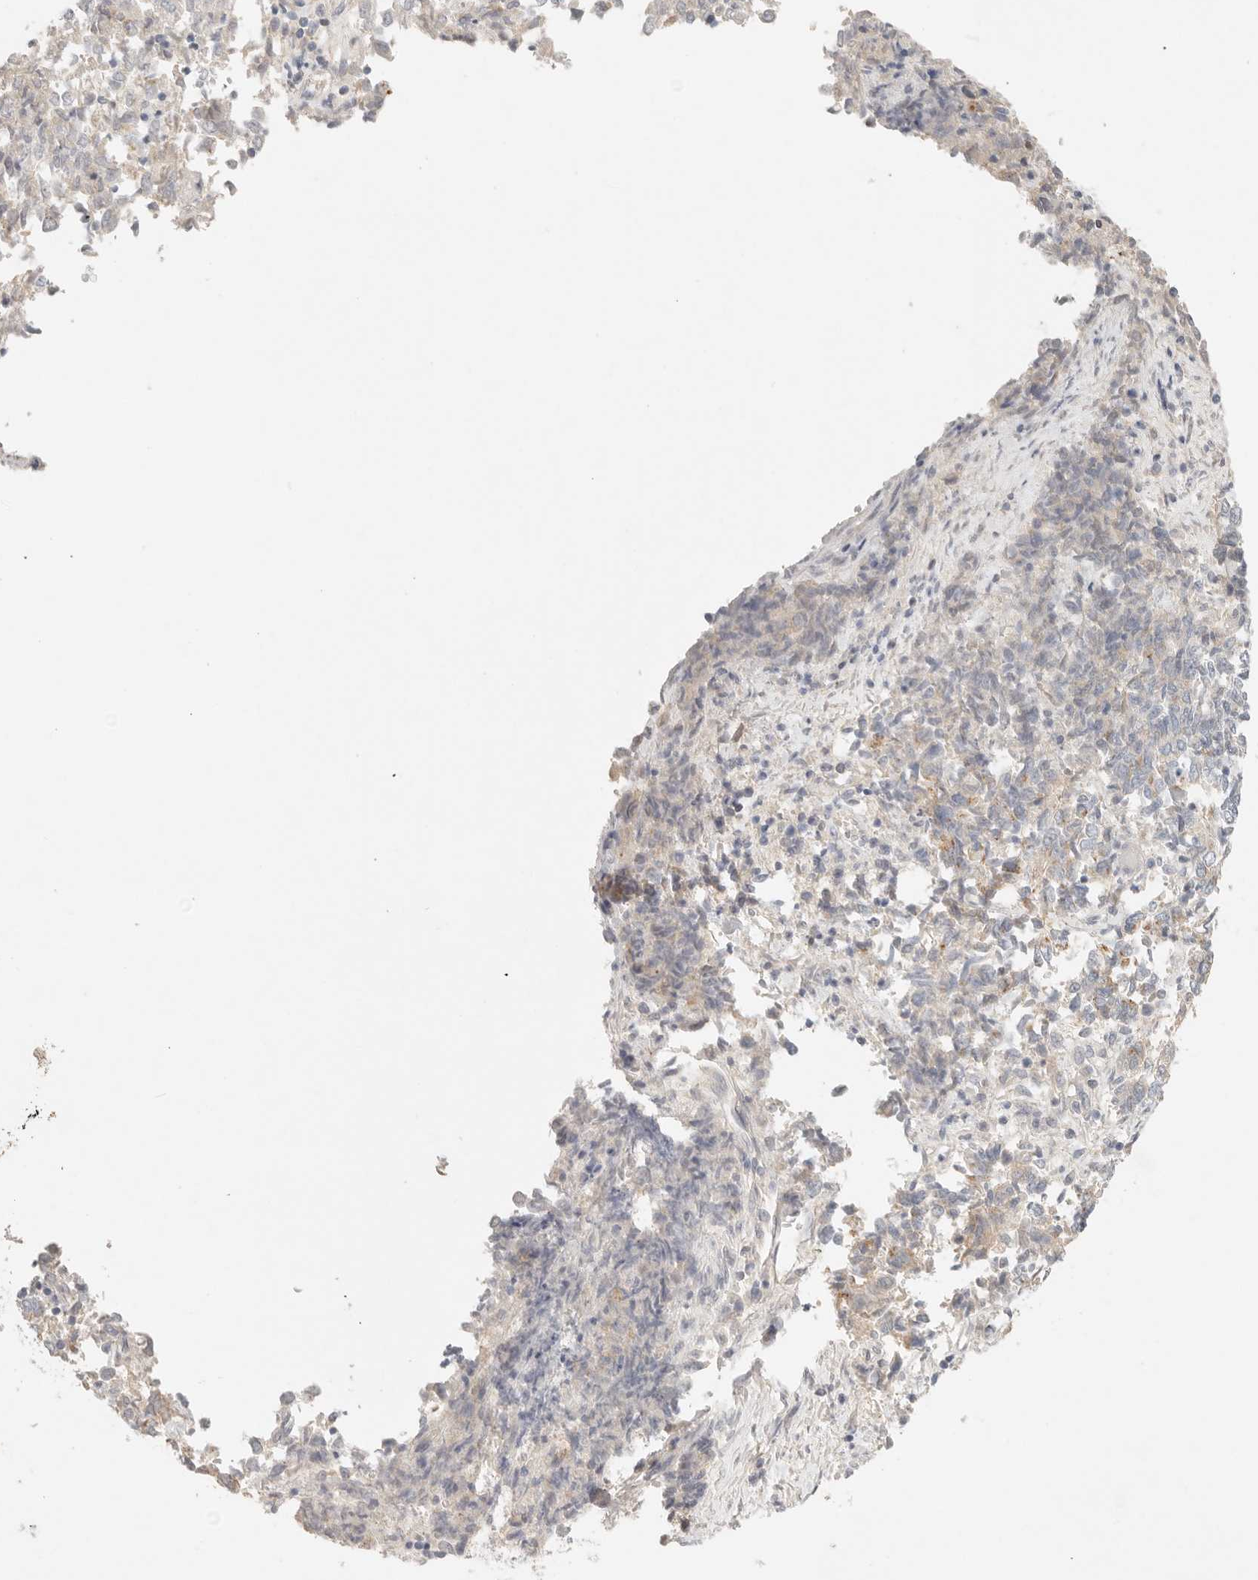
{"staining": {"intensity": "weak", "quantity": "<25%", "location": "cytoplasmic/membranous"}, "tissue": "endometrial cancer", "cell_type": "Tumor cells", "image_type": "cancer", "snomed": [{"axis": "morphology", "description": "Adenocarcinoma, NOS"}, {"axis": "topography", "description": "Endometrium"}], "caption": "High power microscopy micrograph of an IHC histopathology image of endometrial cancer, revealing no significant staining in tumor cells.", "gene": "CEP120", "patient": {"sex": "female", "age": 80}}